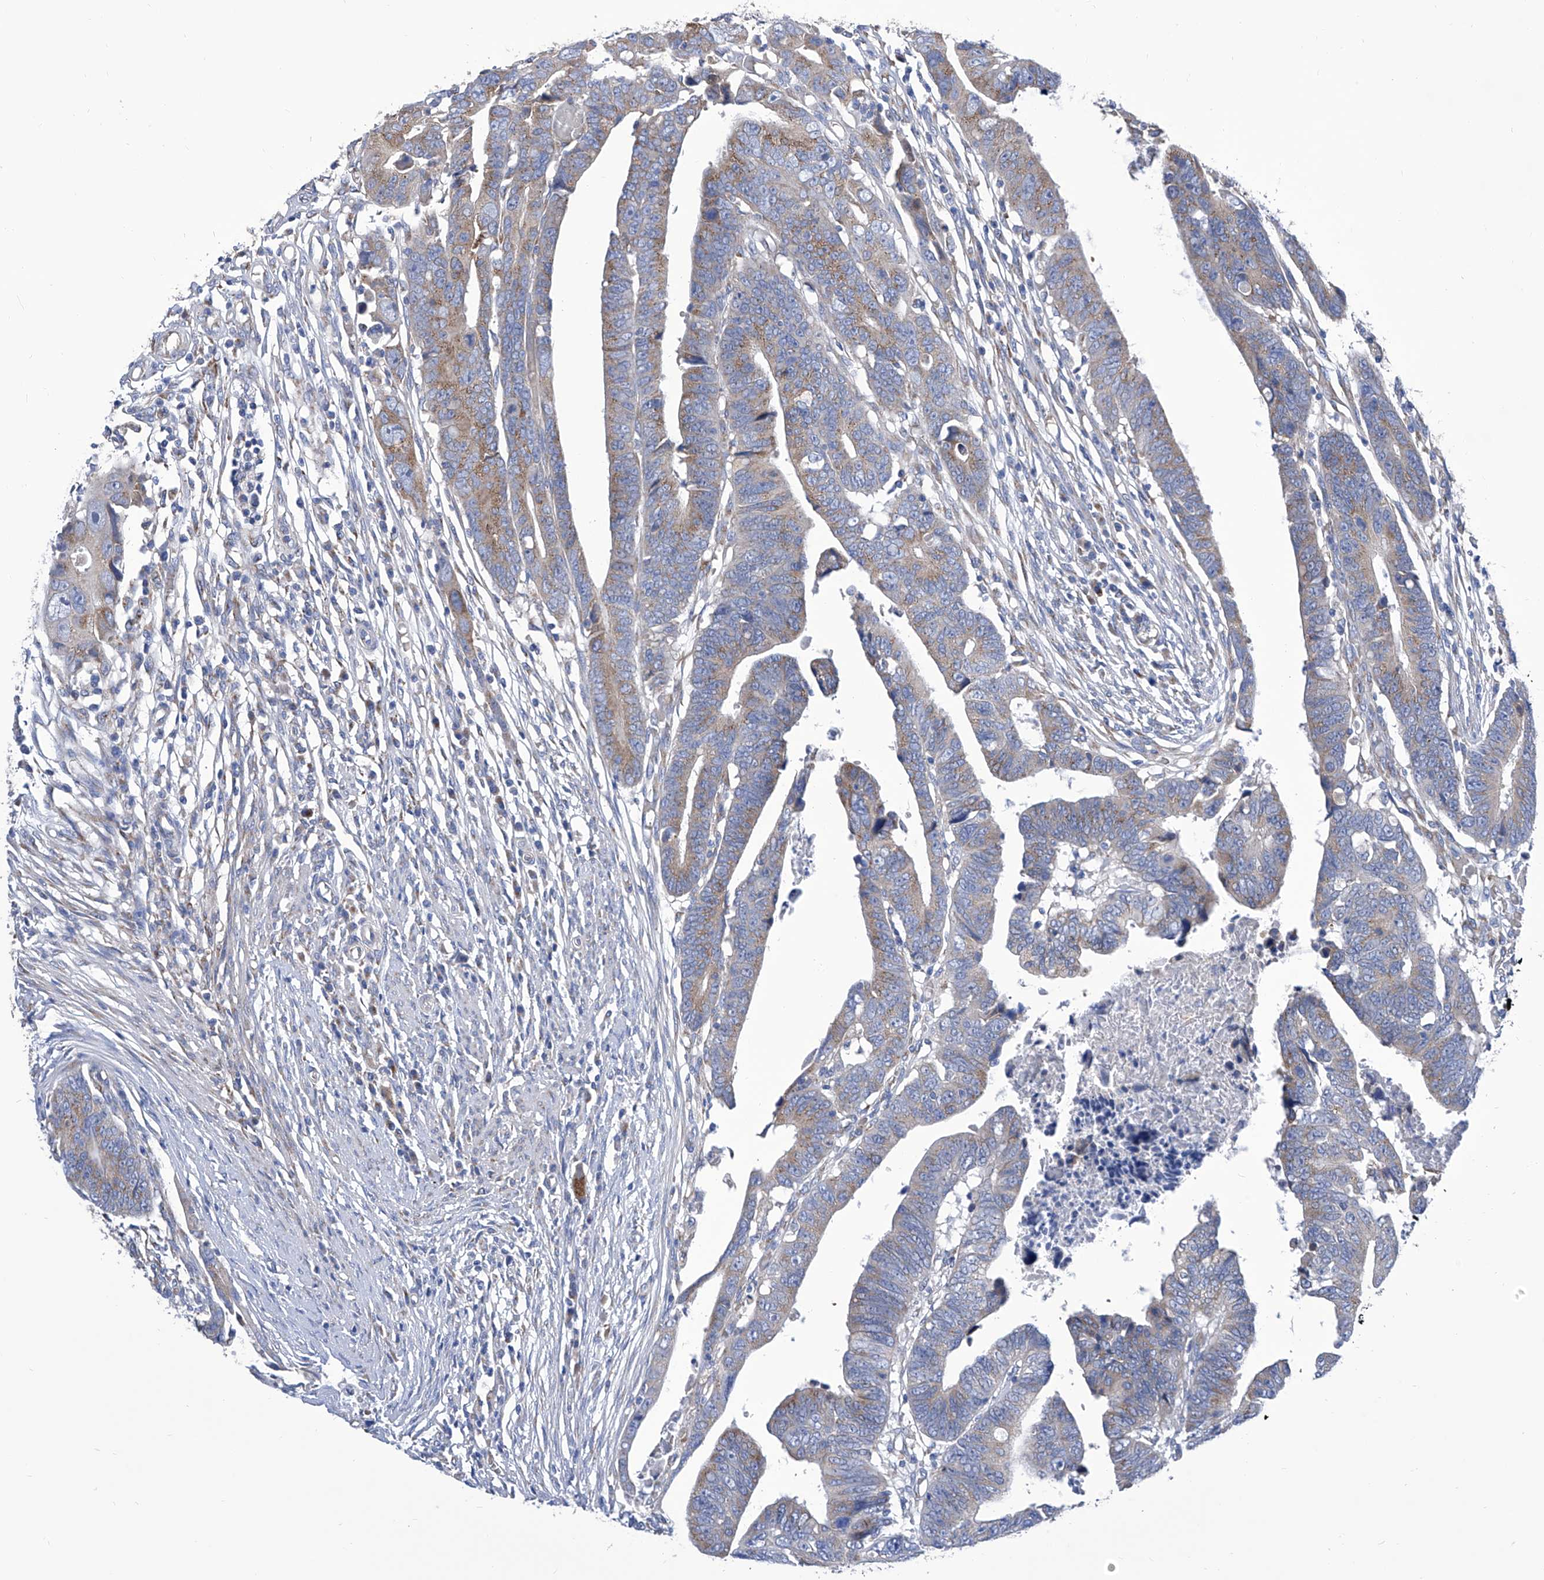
{"staining": {"intensity": "moderate", "quantity": "25%-75%", "location": "cytoplasmic/membranous"}, "tissue": "colorectal cancer", "cell_type": "Tumor cells", "image_type": "cancer", "snomed": [{"axis": "morphology", "description": "Adenocarcinoma, NOS"}, {"axis": "topography", "description": "Rectum"}], "caption": "Immunohistochemistry staining of colorectal cancer, which exhibits medium levels of moderate cytoplasmic/membranous expression in about 25%-75% of tumor cells indicating moderate cytoplasmic/membranous protein positivity. The staining was performed using DAB (brown) for protein detection and nuclei were counterstained in hematoxylin (blue).", "gene": "TJAP1", "patient": {"sex": "female", "age": 65}}